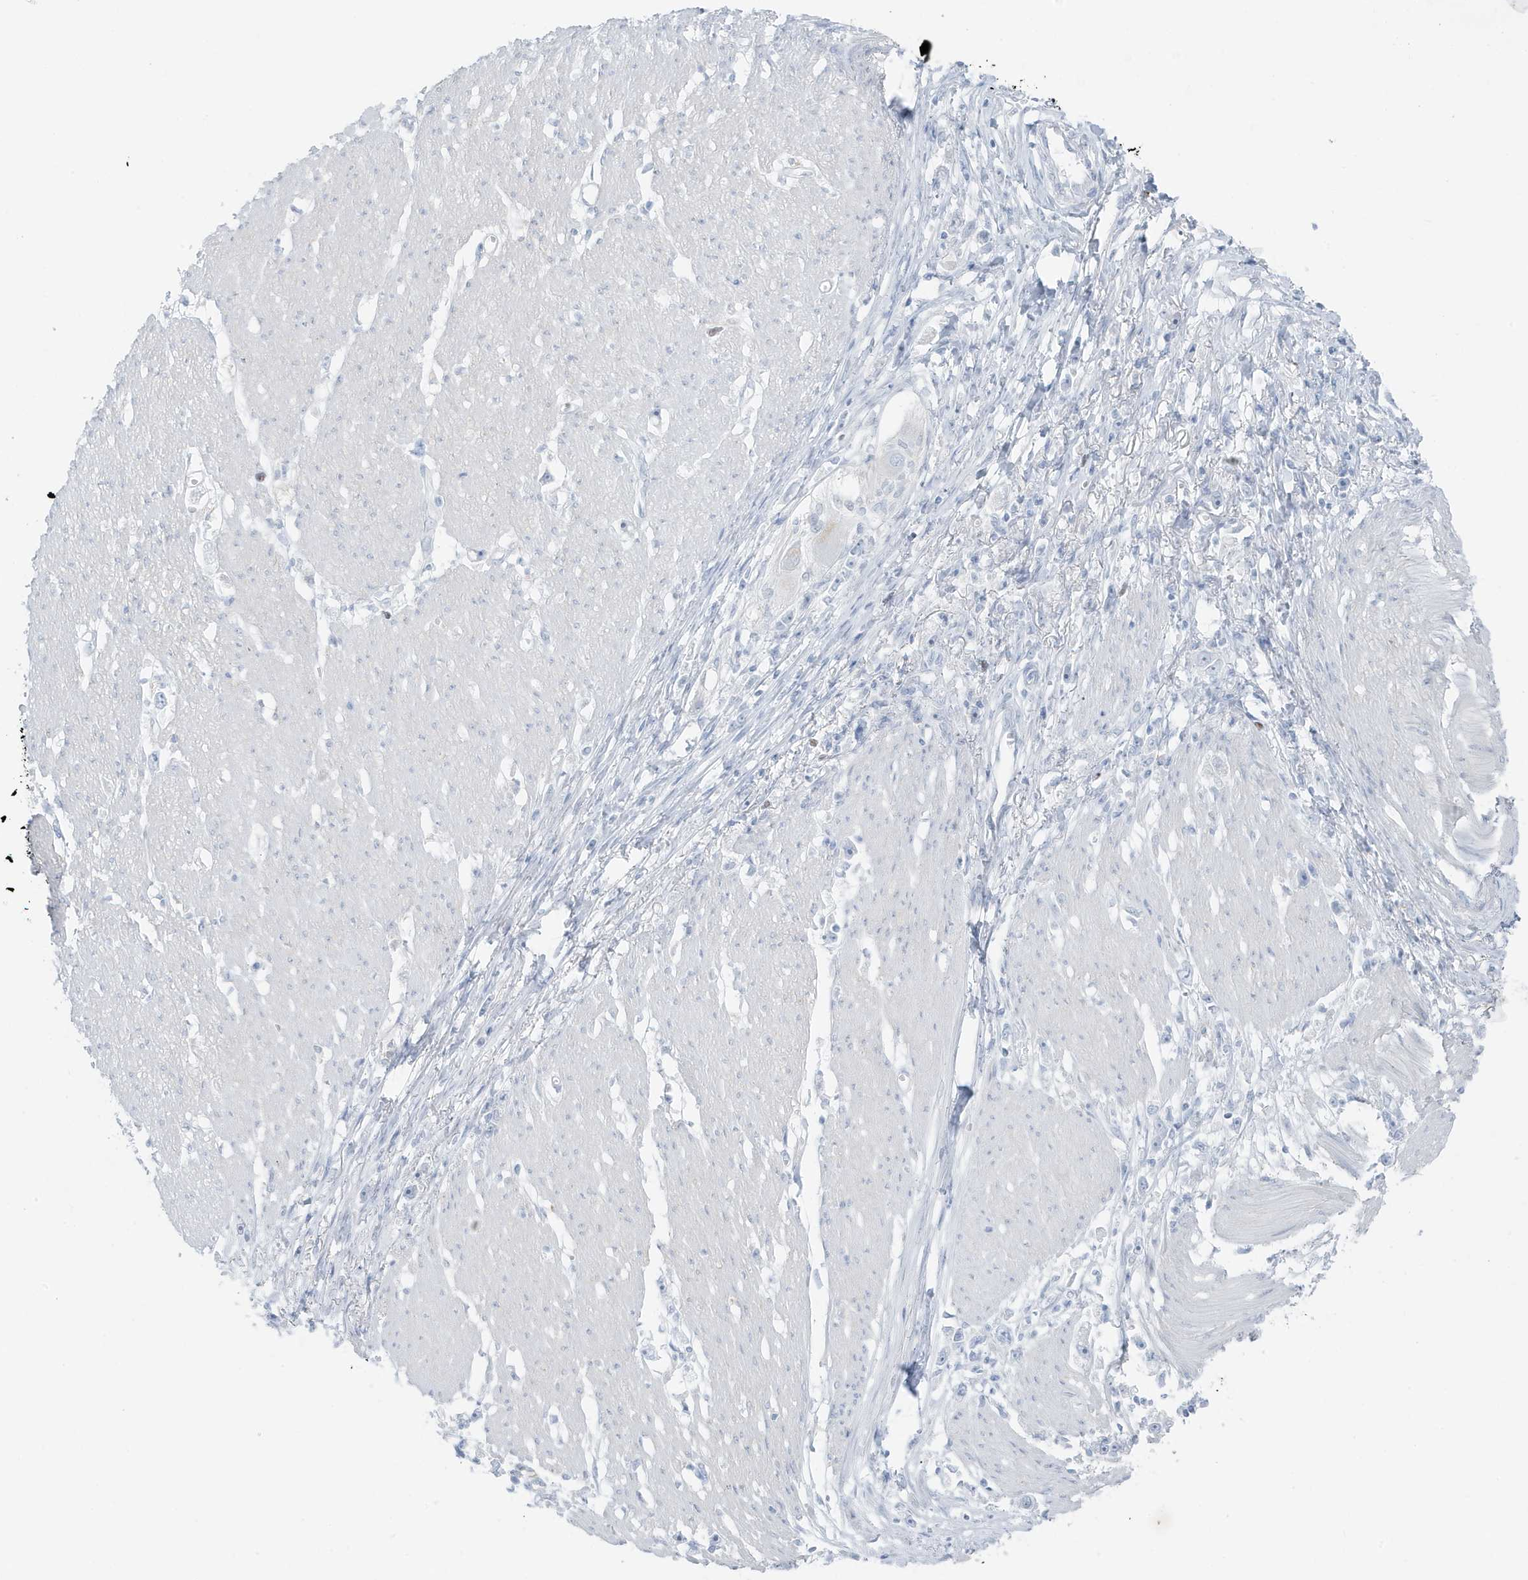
{"staining": {"intensity": "negative", "quantity": "none", "location": "none"}, "tissue": "stomach cancer", "cell_type": "Tumor cells", "image_type": "cancer", "snomed": [{"axis": "morphology", "description": "Adenocarcinoma, NOS"}, {"axis": "topography", "description": "Stomach"}], "caption": "Tumor cells are negative for brown protein staining in stomach adenocarcinoma.", "gene": "ZFP64", "patient": {"sex": "female", "age": 59}}